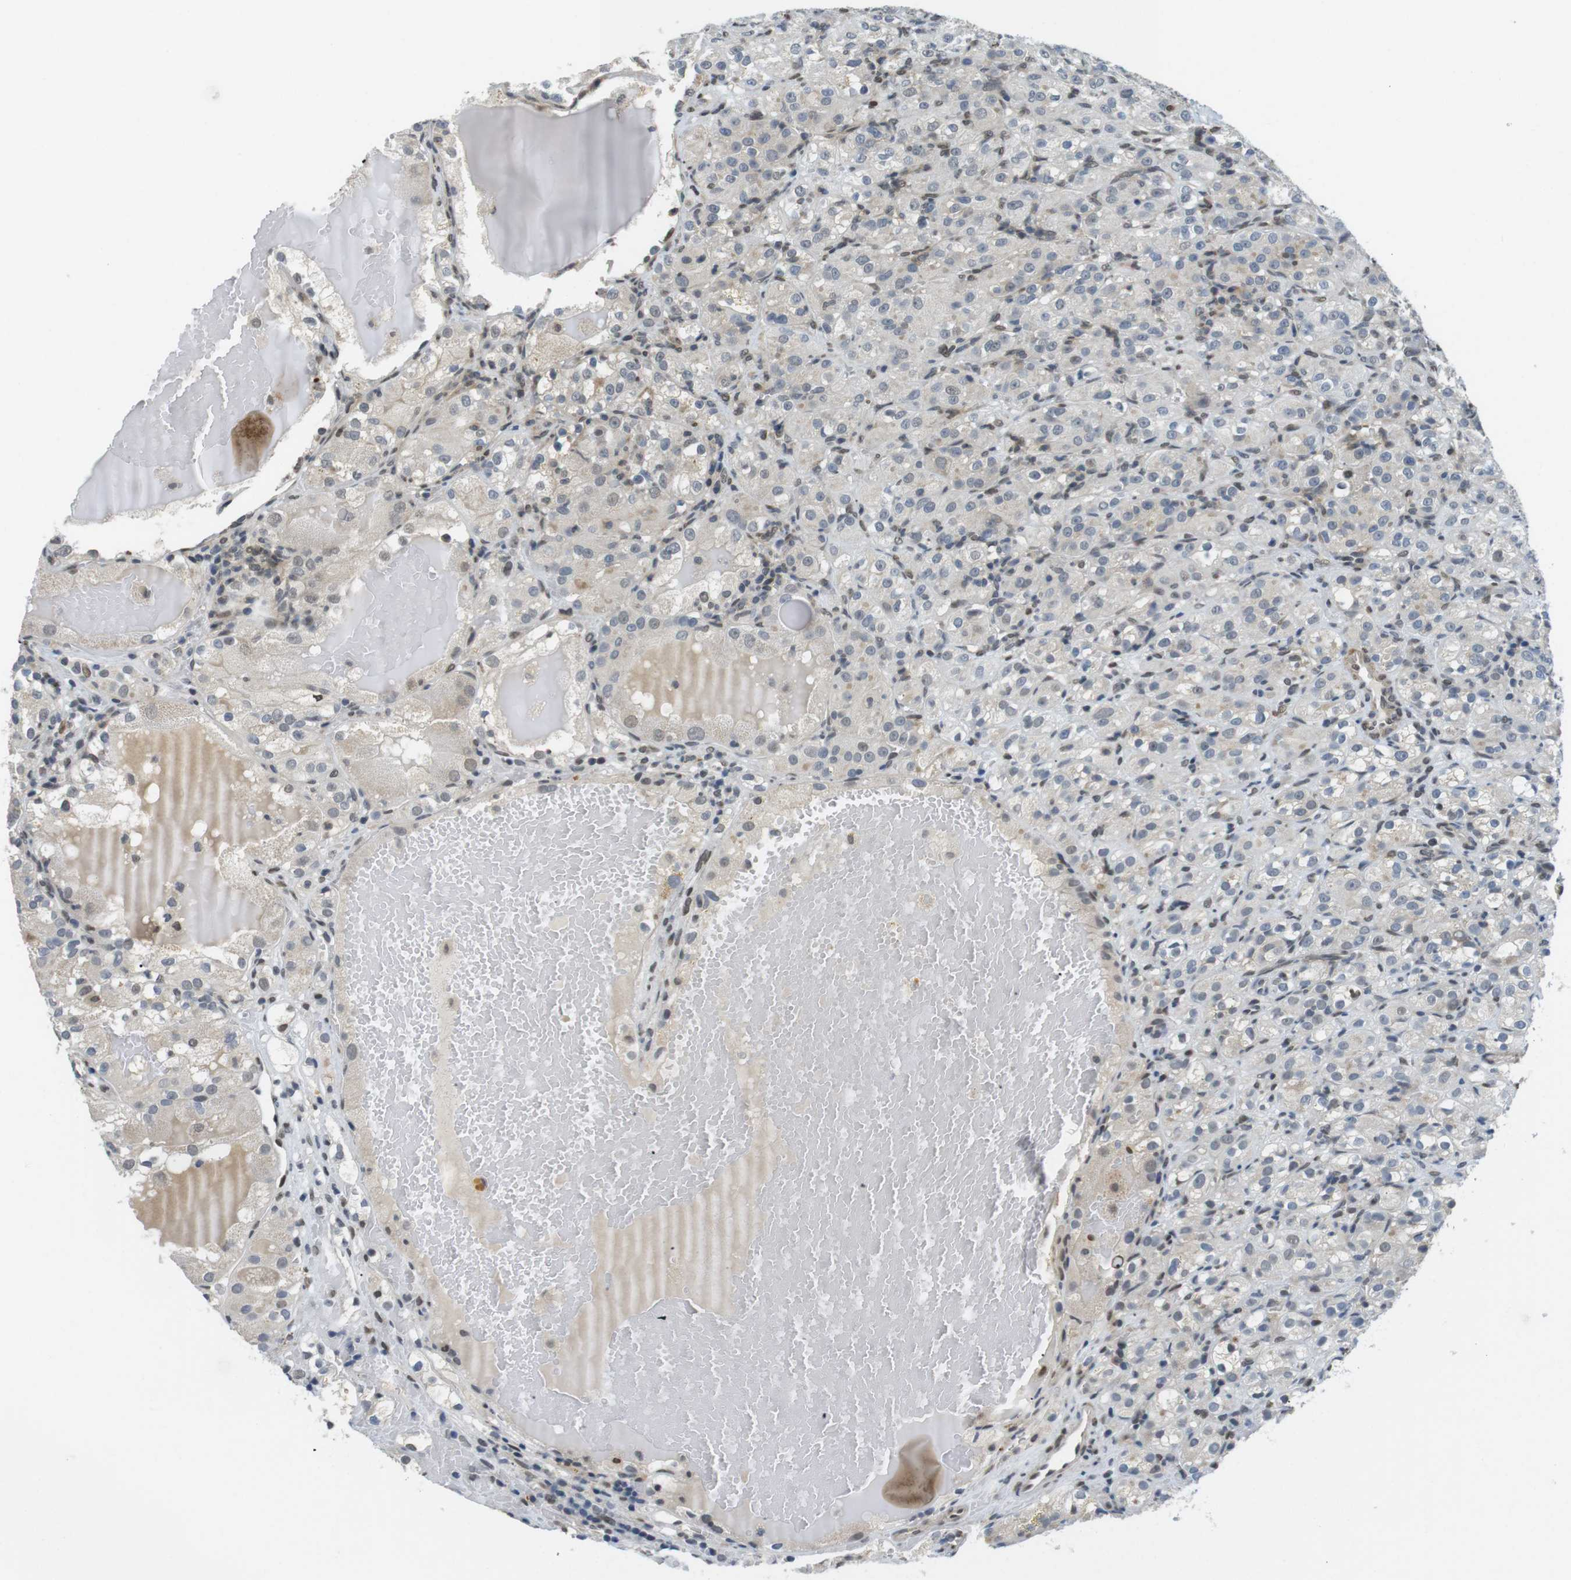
{"staining": {"intensity": "weak", "quantity": "<25%", "location": "nuclear"}, "tissue": "renal cancer", "cell_type": "Tumor cells", "image_type": "cancer", "snomed": [{"axis": "morphology", "description": "Normal tissue, NOS"}, {"axis": "morphology", "description": "Adenocarcinoma, NOS"}, {"axis": "topography", "description": "Kidney"}], "caption": "Tumor cells show no significant protein positivity in renal adenocarcinoma. (Brightfield microscopy of DAB immunohistochemistry at high magnification).", "gene": "USP7", "patient": {"sex": "male", "age": 61}}